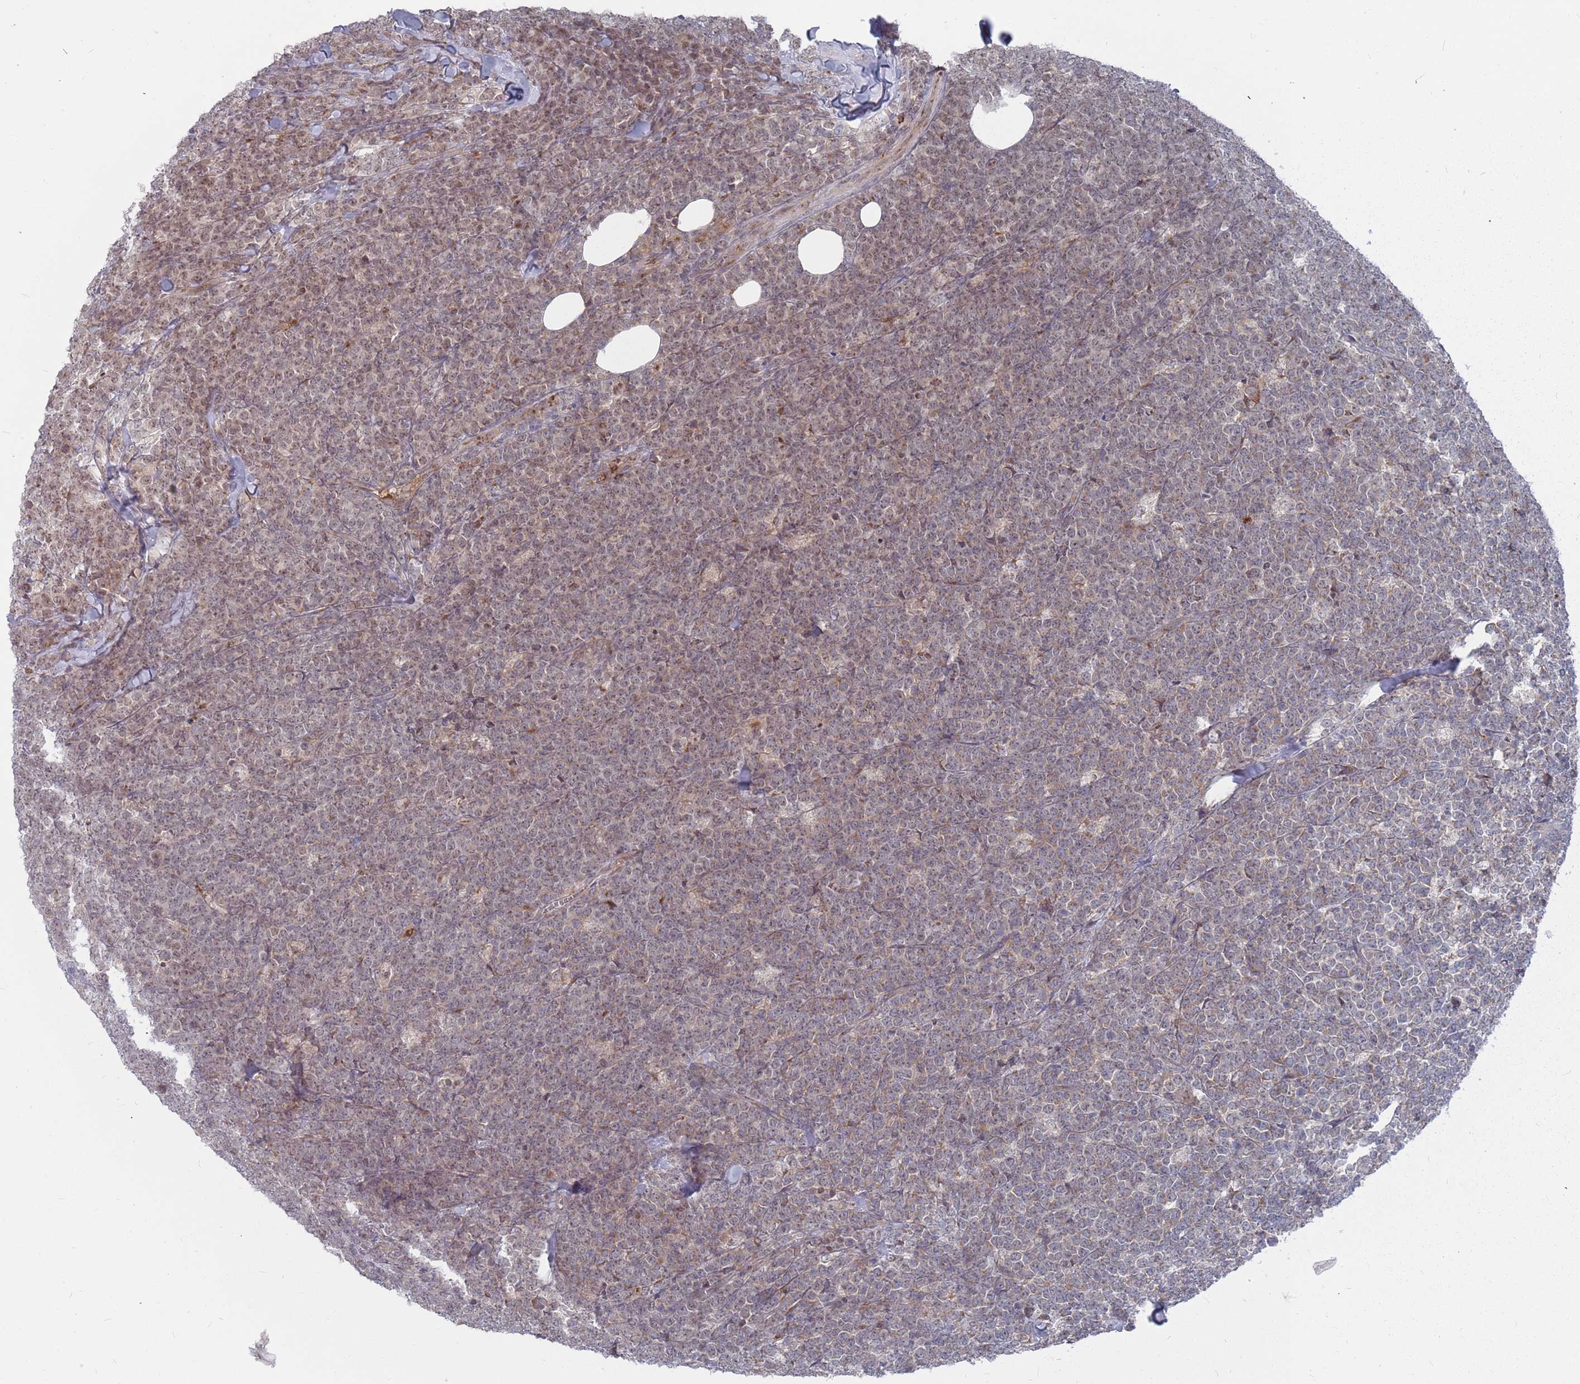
{"staining": {"intensity": "weak", "quantity": "25%-75%", "location": "cytoplasmic/membranous"}, "tissue": "lymphoma", "cell_type": "Tumor cells", "image_type": "cancer", "snomed": [{"axis": "morphology", "description": "Malignant lymphoma, non-Hodgkin's type, High grade"}, {"axis": "topography", "description": "Small intestine"}], "caption": "Brown immunohistochemical staining in lymphoma demonstrates weak cytoplasmic/membranous expression in about 25%-75% of tumor cells.", "gene": "FMO4", "patient": {"sex": "male", "age": 8}}